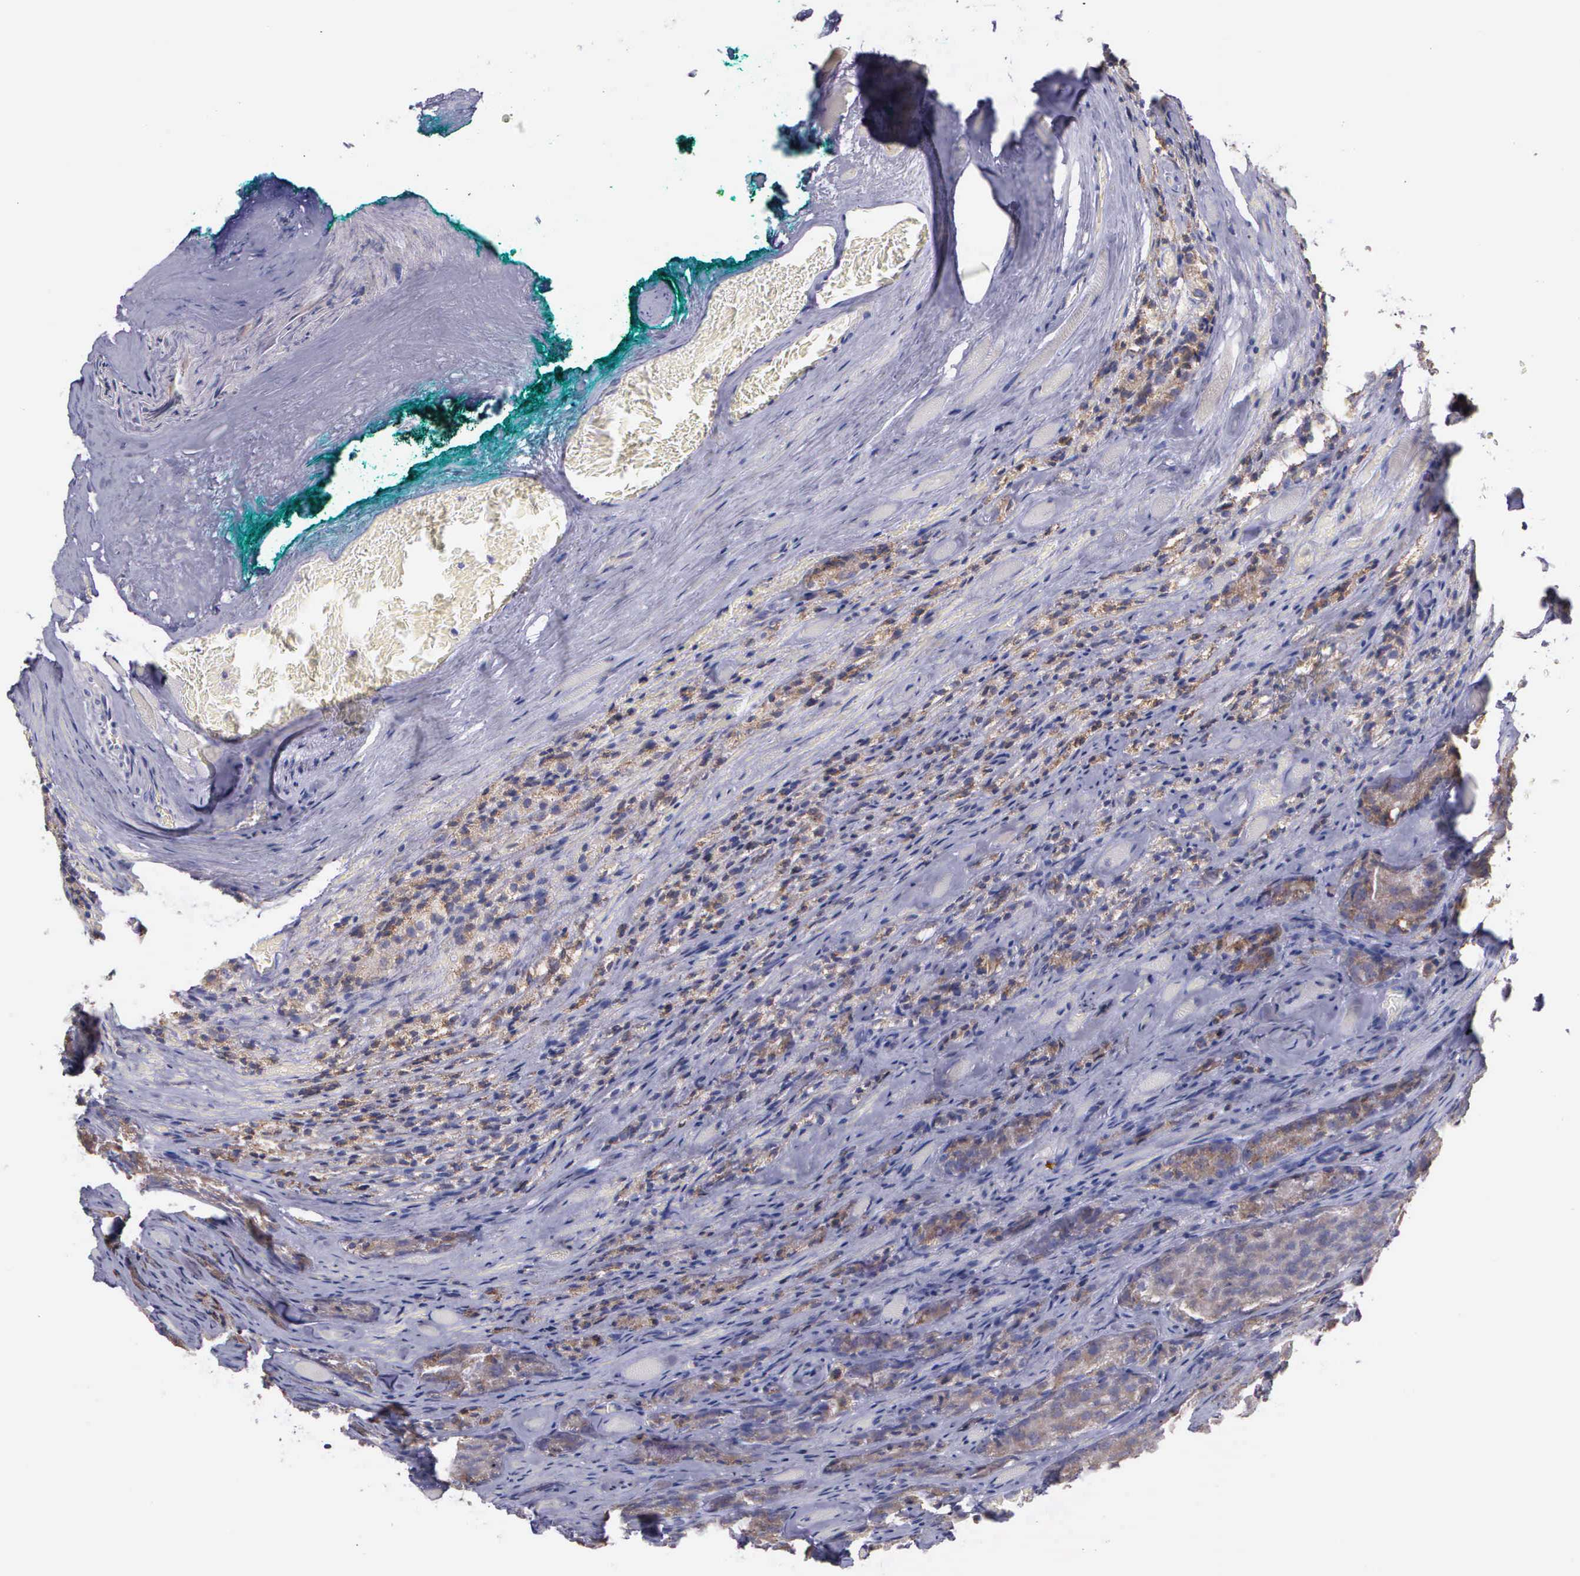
{"staining": {"intensity": "moderate", "quantity": ">75%", "location": "cytoplasmic/membranous"}, "tissue": "prostate cancer", "cell_type": "Tumor cells", "image_type": "cancer", "snomed": [{"axis": "morphology", "description": "Adenocarcinoma, Medium grade"}, {"axis": "topography", "description": "Prostate"}], "caption": "Immunohistochemistry micrograph of neoplastic tissue: human prostate cancer (medium-grade adenocarcinoma) stained using immunohistochemistry displays medium levels of moderate protein expression localized specifically in the cytoplasmic/membranous of tumor cells, appearing as a cytoplasmic/membranous brown color.", "gene": "MIA2", "patient": {"sex": "male", "age": 60}}